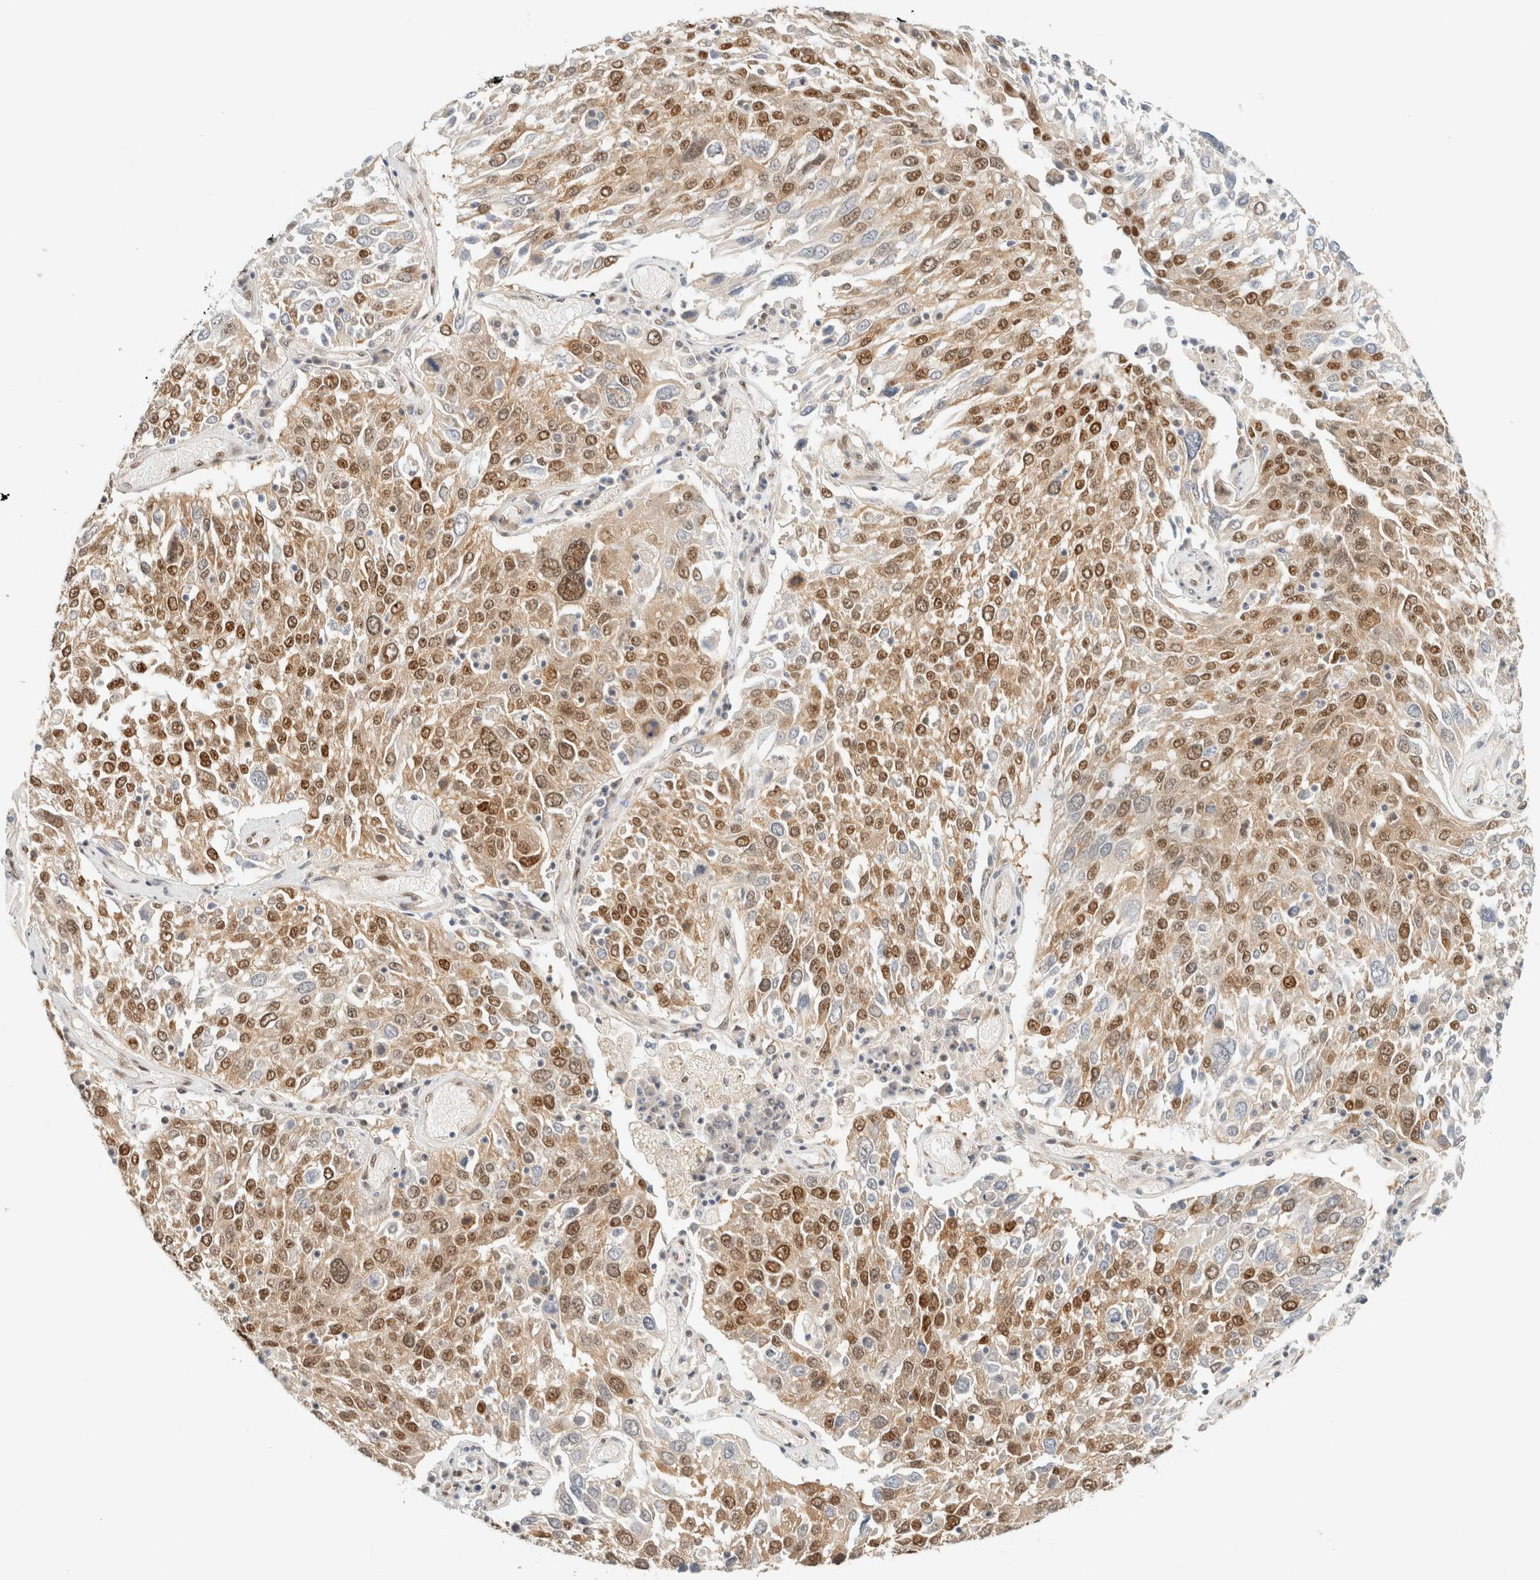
{"staining": {"intensity": "moderate", "quantity": ">75%", "location": "nuclear"}, "tissue": "lung cancer", "cell_type": "Tumor cells", "image_type": "cancer", "snomed": [{"axis": "morphology", "description": "Squamous cell carcinoma, NOS"}, {"axis": "topography", "description": "Lung"}], "caption": "DAB immunohistochemical staining of lung squamous cell carcinoma shows moderate nuclear protein positivity in approximately >75% of tumor cells.", "gene": "ZNF768", "patient": {"sex": "male", "age": 65}}